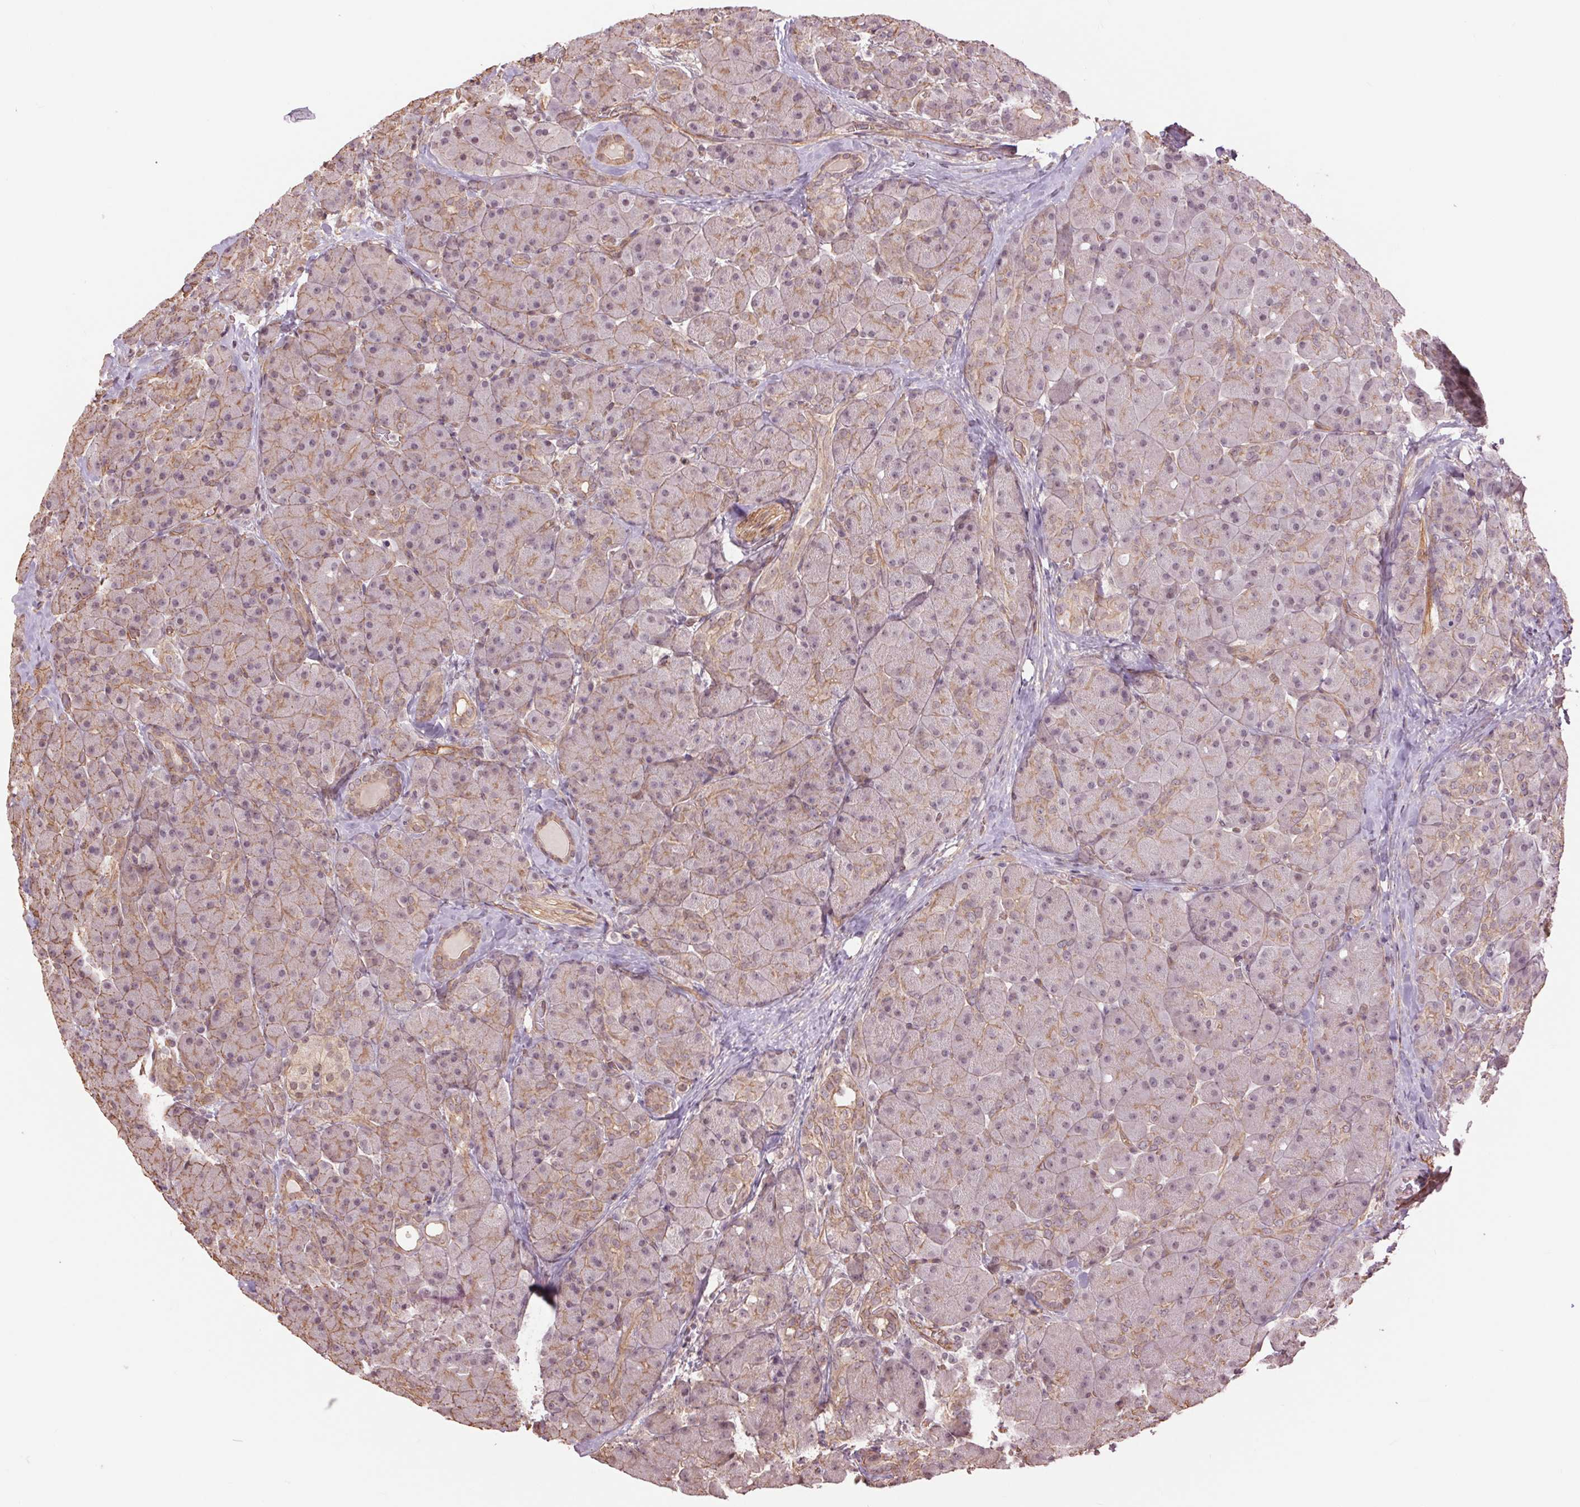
{"staining": {"intensity": "weak", "quantity": "25%-75%", "location": "cytoplasmic/membranous"}, "tissue": "pancreas", "cell_type": "Exocrine glandular cells", "image_type": "normal", "snomed": [{"axis": "morphology", "description": "Normal tissue, NOS"}, {"axis": "topography", "description": "Pancreas"}], "caption": "Immunohistochemical staining of benign human pancreas reveals low levels of weak cytoplasmic/membranous staining in about 25%-75% of exocrine glandular cells.", "gene": "PALM", "patient": {"sex": "male", "age": 55}}